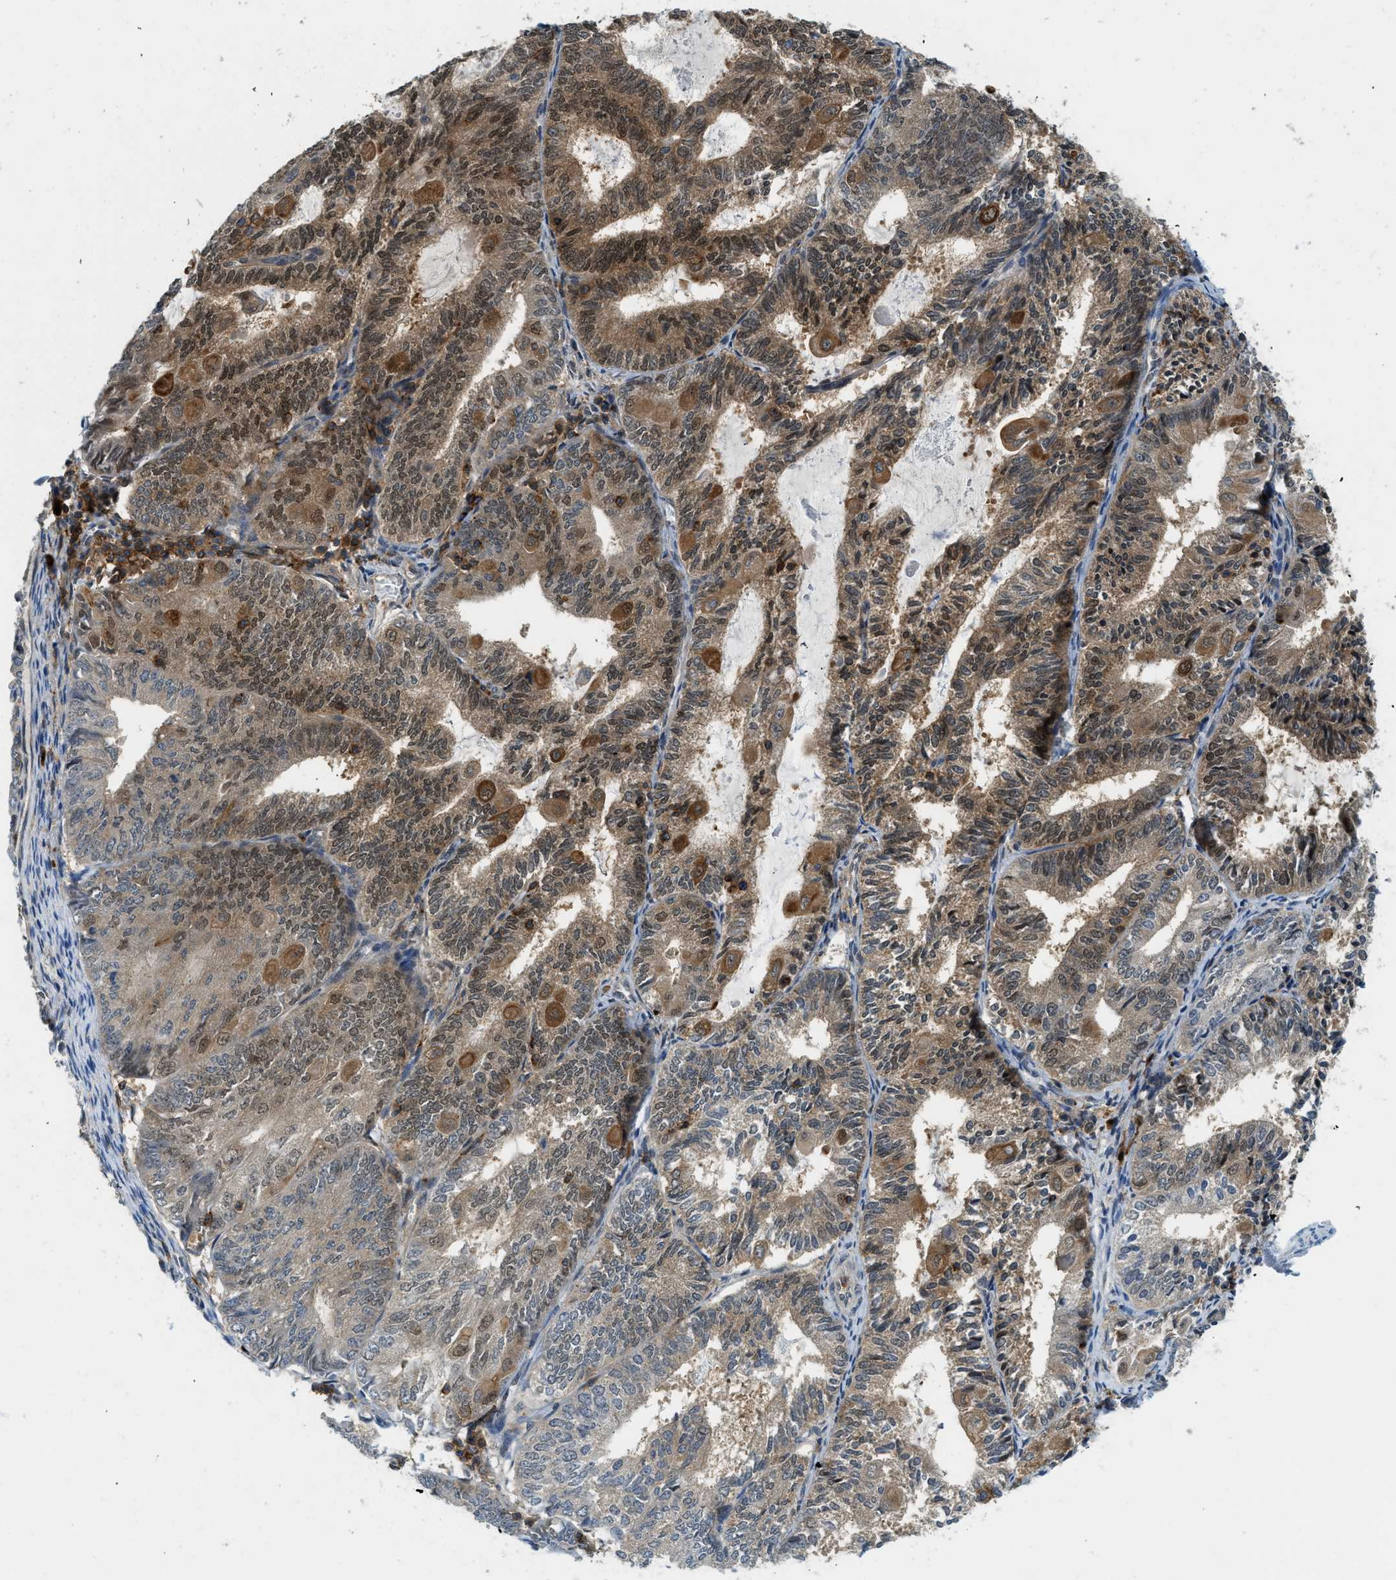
{"staining": {"intensity": "moderate", "quantity": ">75%", "location": "cytoplasmic/membranous,nuclear"}, "tissue": "endometrial cancer", "cell_type": "Tumor cells", "image_type": "cancer", "snomed": [{"axis": "morphology", "description": "Adenocarcinoma, NOS"}, {"axis": "topography", "description": "Endometrium"}], "caption": "A photomicrograph of human endometrial adenocarcinoma stained for a protein reveals moderate cytoplasmic/membranous and nuclear brown staining in tumor cells.", "gene": "GMPPB", "patient": {"sex": "female", "age": 81}}